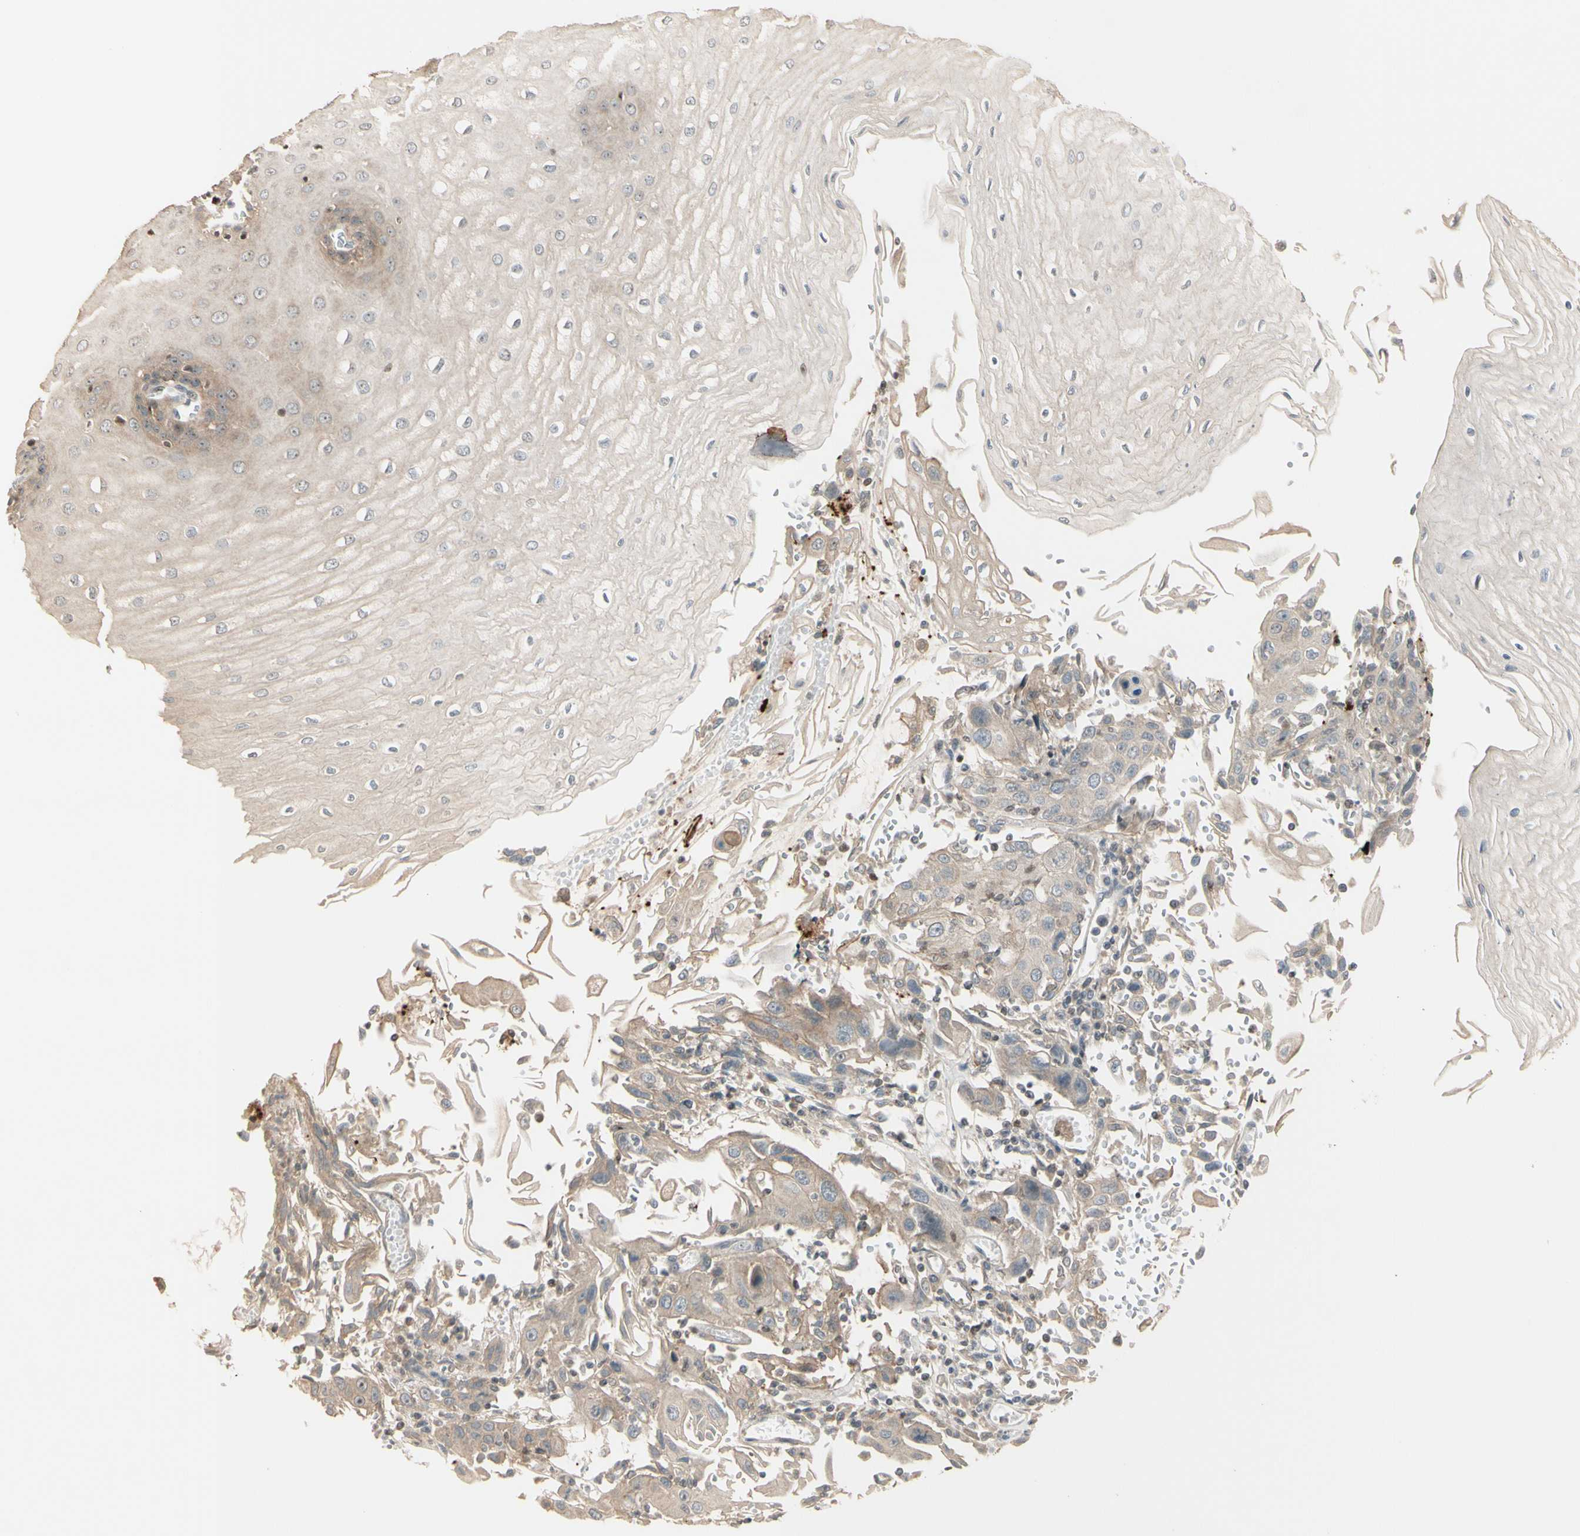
{"staining": {"intensity": "weak", "quantity": ">75%", "location": "cytoplasmic/membranous"}, "tissue": "esophagus", "cell_type": "Squamous epithelial cells", "image_type": "normal", "snomed": [{"axis": "morphology", "description": "Normal tissue, NOS"}, {"axis": "morphology", "description": "Squamous cell carcinoma, NOS"}, {"axis": "topography", "description": "Esophagus"}], "caption": "Protein staining of benign esophagus reveals weak cytoplasmic/membranous expression in approximately >75% of squamous epithelial cells.", "gene": "NFYA", "patient": {"sex": "male", "age": 65}}